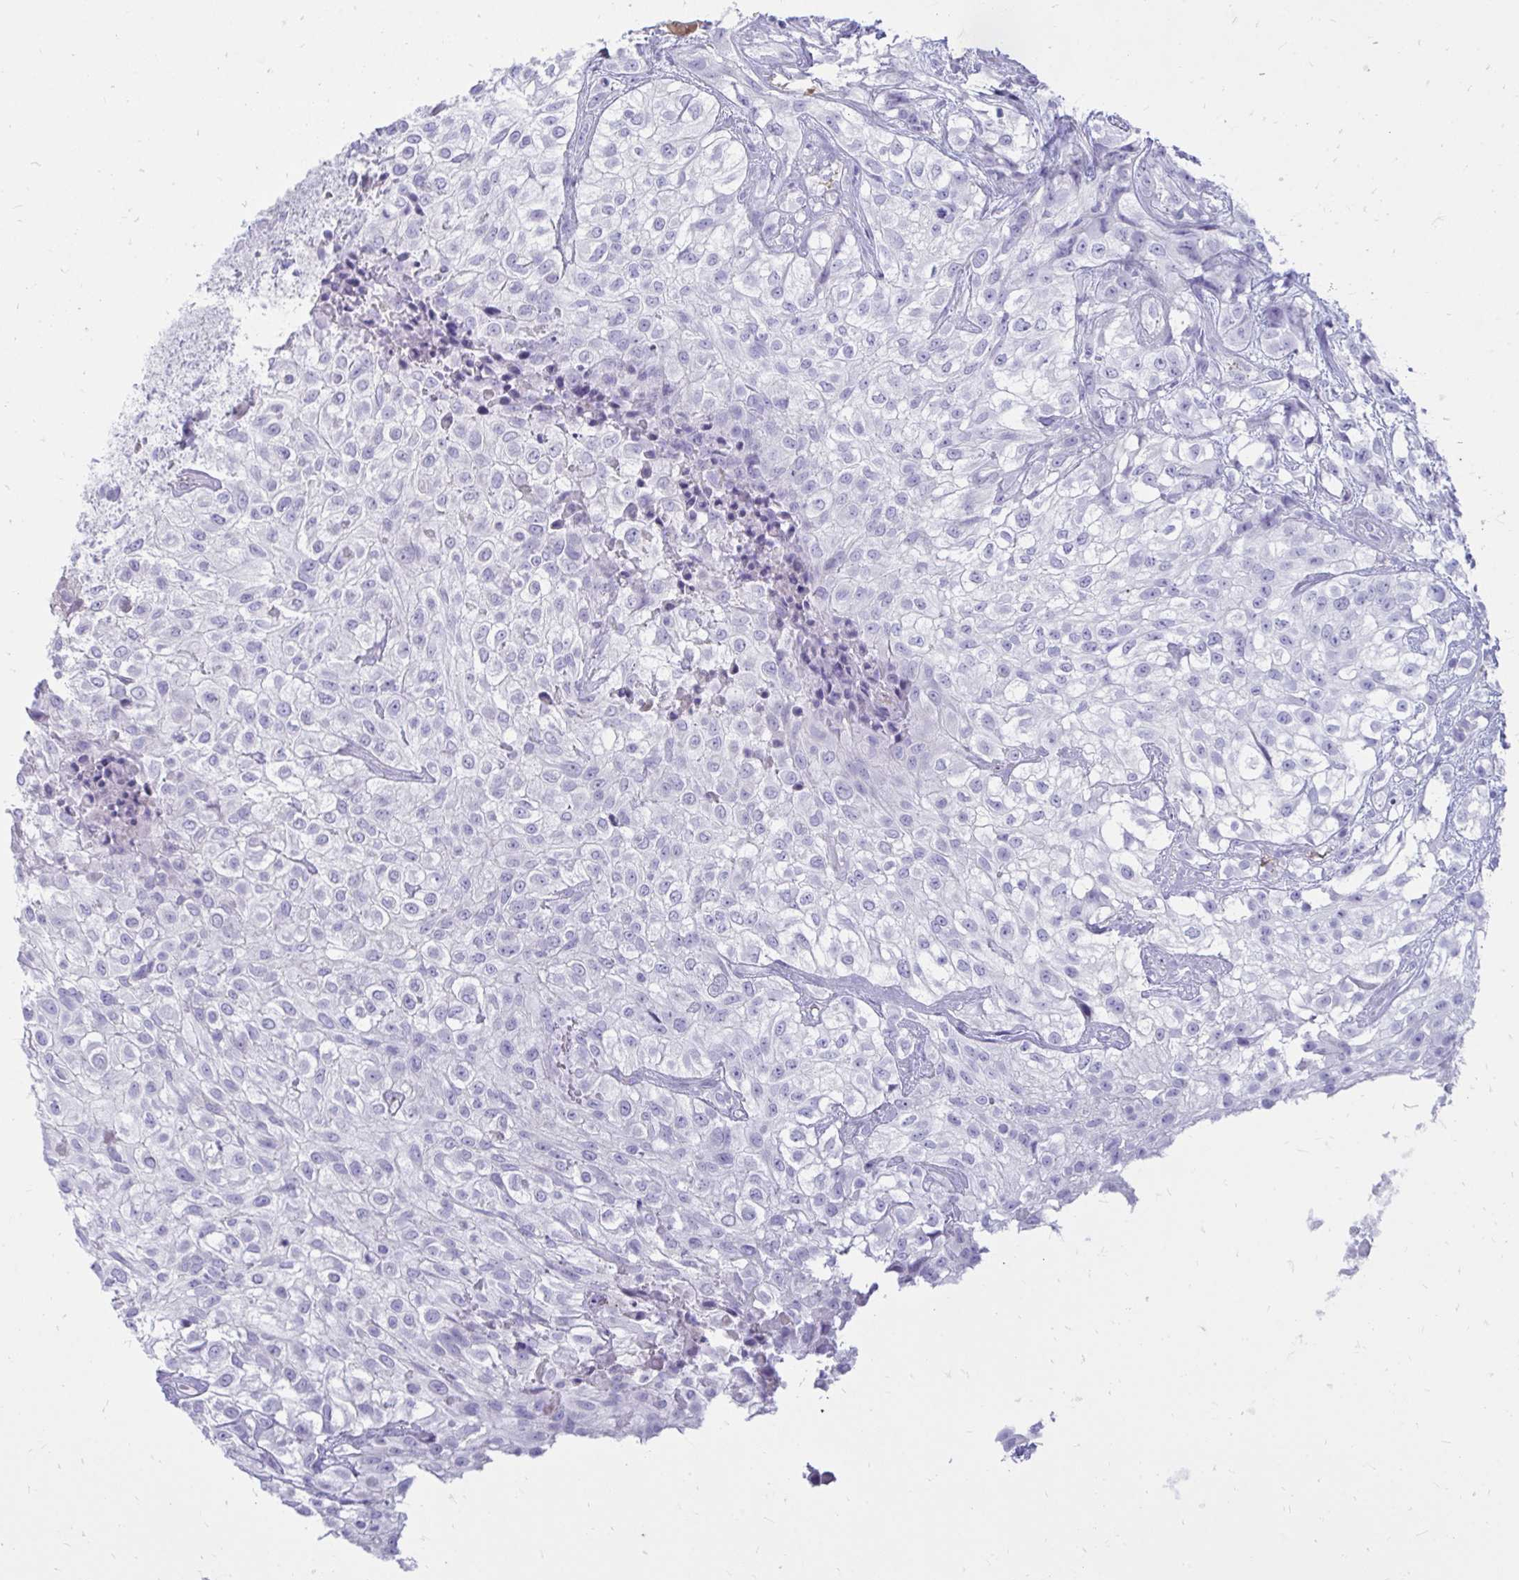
{"staining": {"intensity": "negative", "quantity": "none", "location": "none"}, "tissue": "urothelial cancer", "cell_type": "Tumor cells", "image_type": "cancer", "snomed": [{"axis": "morphology", "description": "Urothelial carcinoma, High grade"}, {"axis": "topography", "description": "Urinary bladder"}], "caption": "High power microscopy histopathology image of an IHC photomicrograph of urothelial cancer, revealing no significant positivity in tumor cells.", "gene": "NANOGNB", "patient": {"sex": "male", "age": 56}}